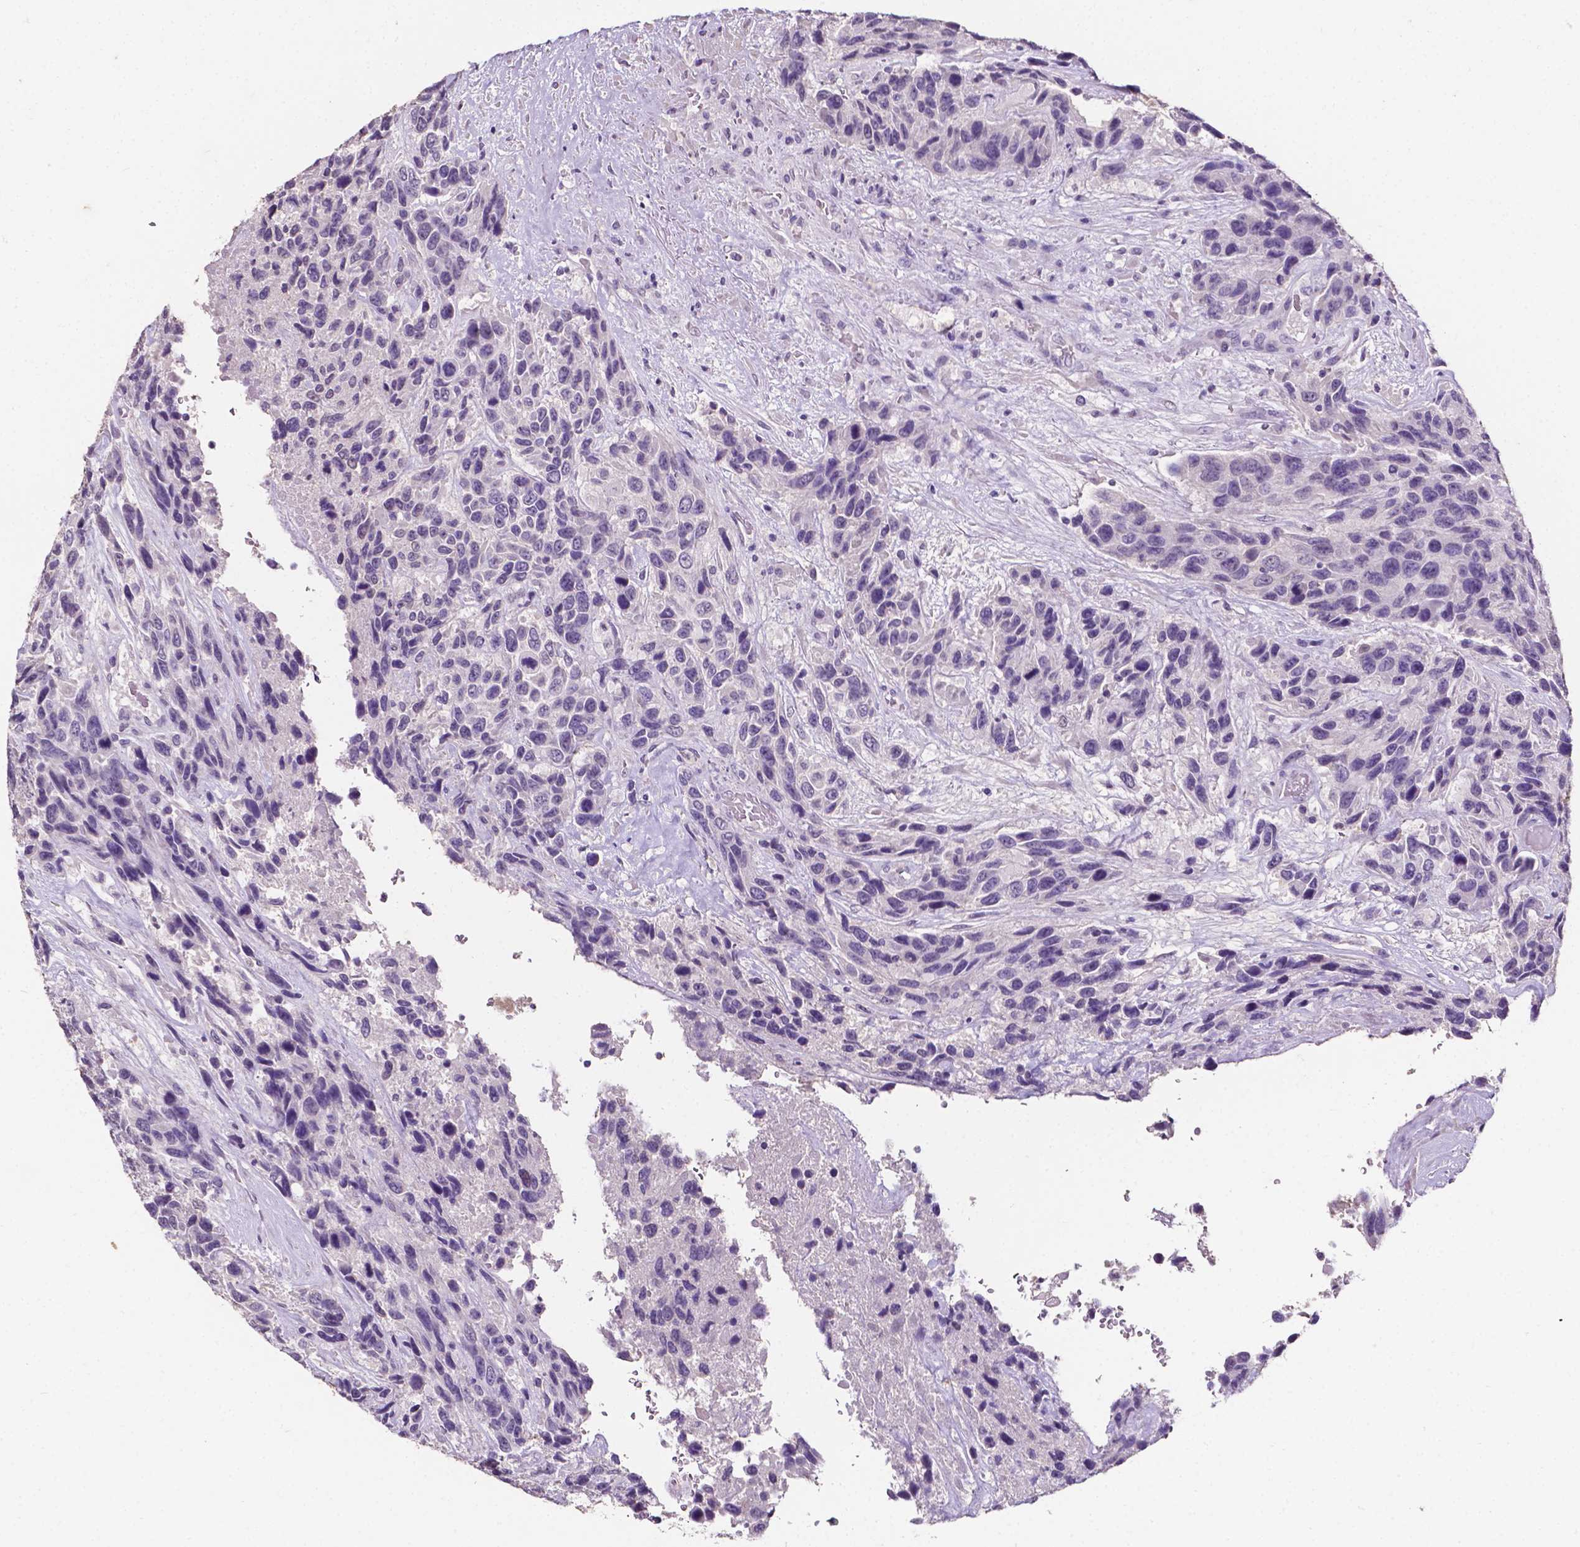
{"staining": {"intensity": "negative", "quantity": "none", "location": "none"}, "tissue": "urothelial cancer", "cell_type": "Tumor cells", "image_type": "cancer", "snomed": [{"axis": "morphology", "description": "Urothelial carcinoma, High grade"}, {"axis": "topography", "description": "Urinary bladder"}], "caption": "An immunohistochemistry (IHC) micrograph of urothelial cancer is shown. There is no staining in tumor cells of urothelial cancer. (DAB IHC, high magnification).", "gene": "PSAT1", "patient": {"sex": "female", "age": 70}}